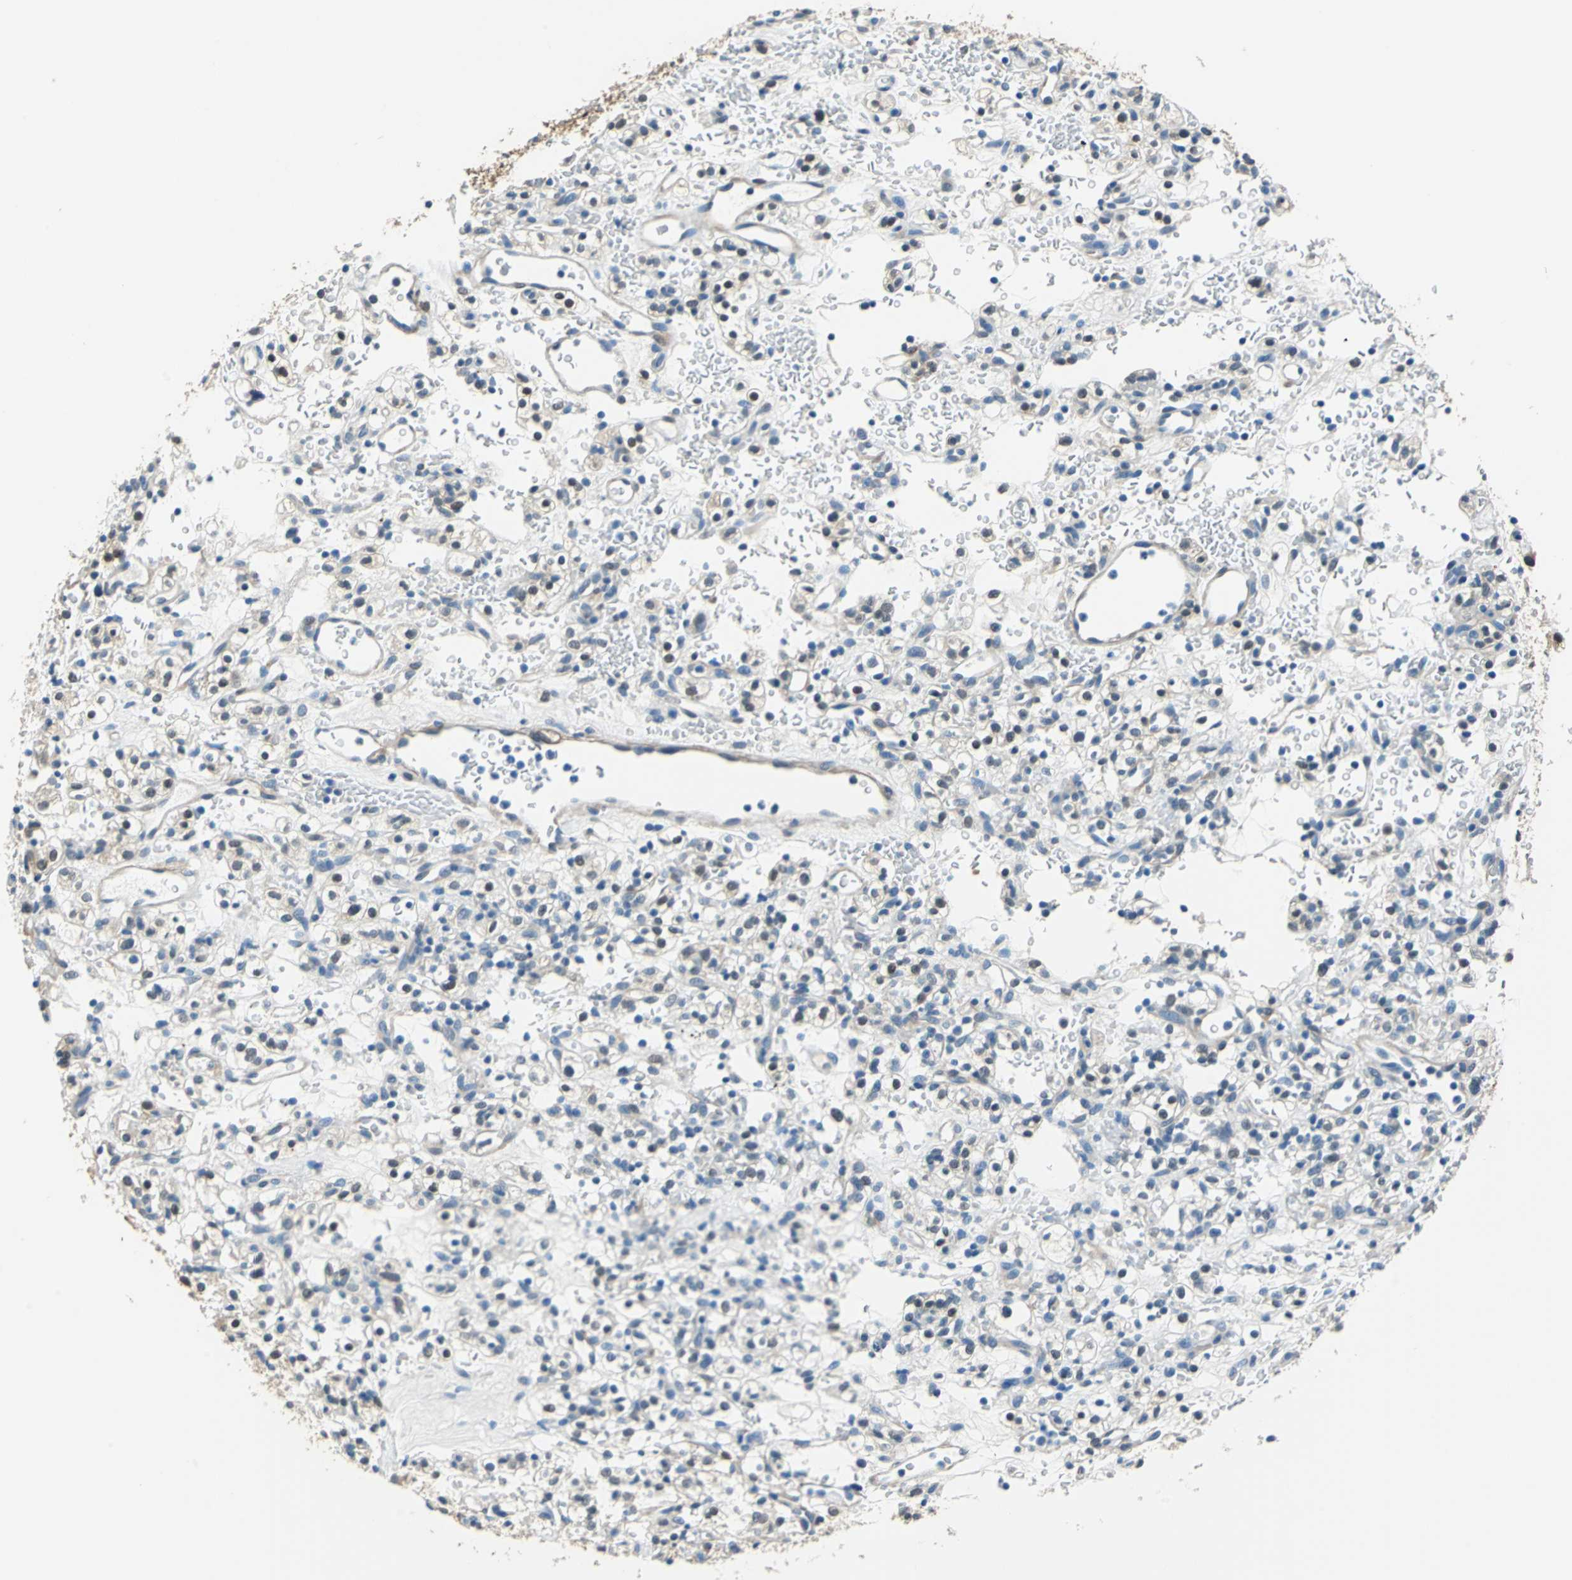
{"staining": {"intensity": "moderate", "quantity": "<25%", "location": "nuclear"}, "tissue": "renal cancer", "cell_type": "Tumor cells", "image_type": "cancer", "snomed": [{"axis": "morphology", "description": "Normal tissue, NOS"}, {"axis": "morphology", "description": "Adenocarcinoma, NOS"}, {"axis": "topography", "description": "Kidney"}], "caption": "This is an image of immunohistochemistry (IHC) staining of adenocarcinoma (renal), which shows moderate staining in the nuclear of tumor cells.", "gene": "FKBP4", "patient": {"sex": "female", "age": 72}}